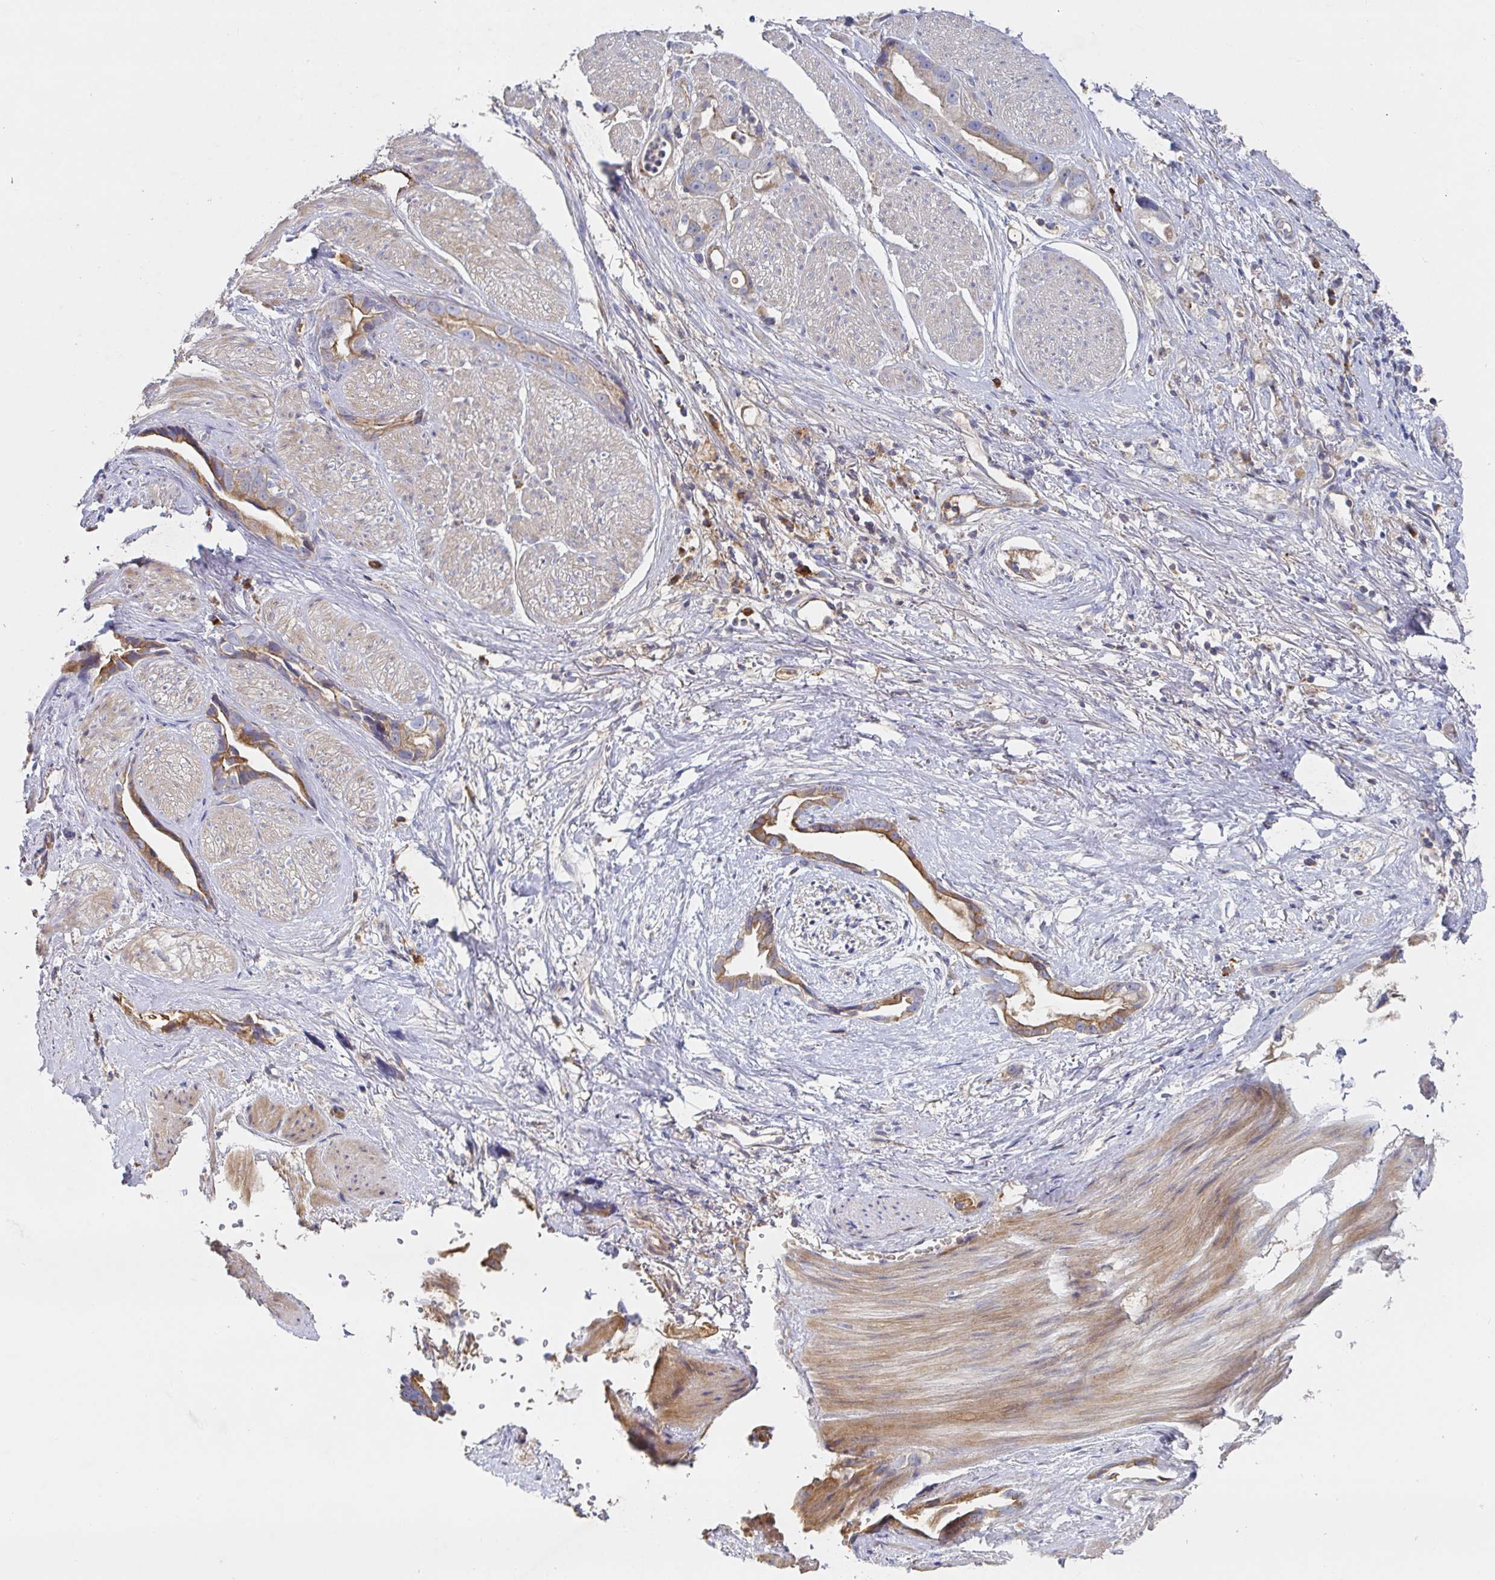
{"staining": {"intensity": "moderate", "quantity": ">75%", "location": "cytoplasmic/membranous"}, "tissue": "stomach cancer", "cell_type": "Tumor cells", "image_type": "cancer", "snomed": [{"axis": "morphology", "description": "Adenocarcinoma, NOS"}, {"axis": "topography", "description": "Stomach"}], "caption": "The photomicrograph shows a brown stain indicating the presence of a protein in the cytoplasmic/membranous of tumor cells in stomach cancer.", "gene": "IRAK2", "patient": {"sex": "male", "age": 55}}